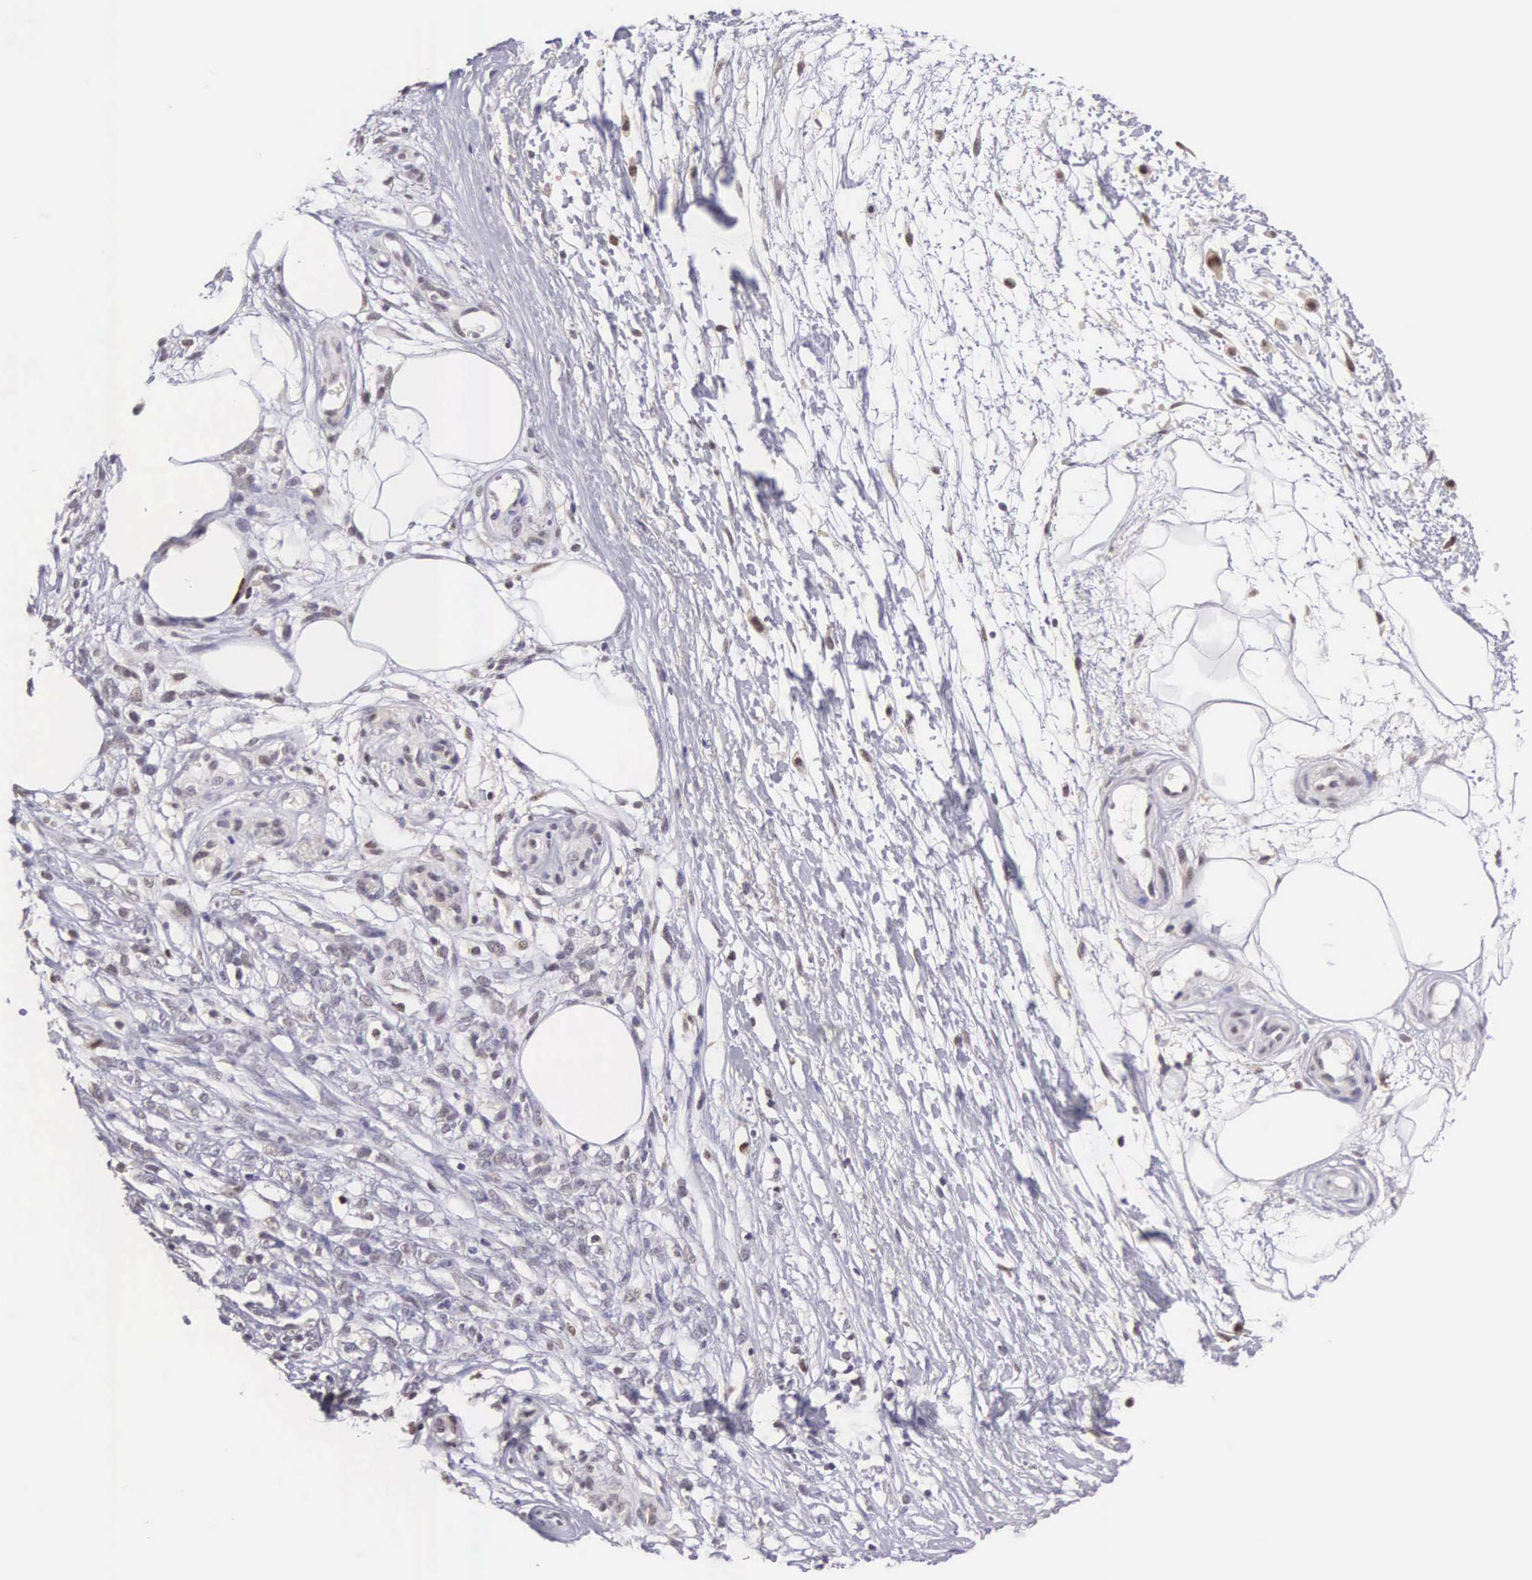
{"staining": {"intensity": "negative", "quantity": "none", "location": "none"}, "tissue": "melanoma", "cell_type": "Tumor cells", "image_type": "cancer", "snomed": [{"axis": "morphology", "description": "Malignant melanoma, NOS"}, {"axis": "topography", "description": "Skin"}], "caption": "Immunohistochemistry (IHC) of melanoma shows no positivity in tumor cells.", "gene": "GRK3", "patient": {"sex": "female", "age": 85}}